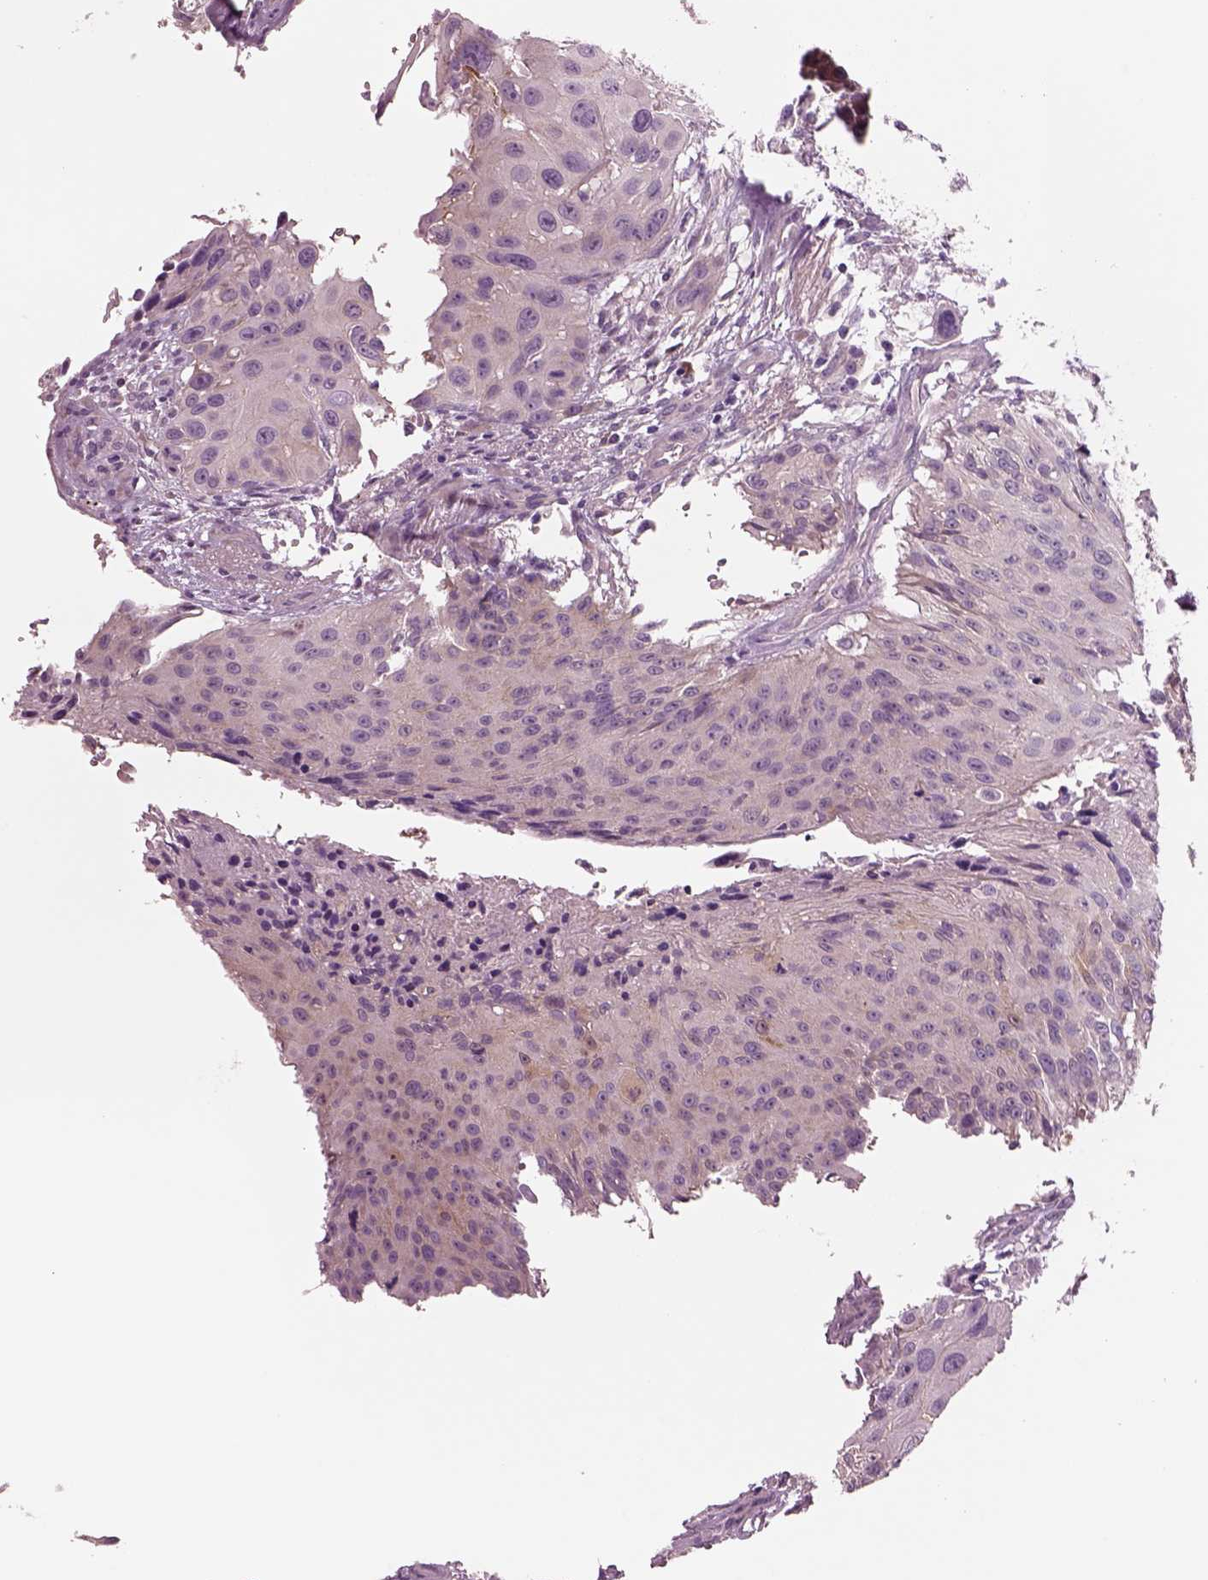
{"staining": {"intensity": "negative", "quantity": "none", "location": "none"}, "tissue": "urothelial cancer", "cell_type": "Tumor cells", "image_type": "cancer", "snomed": [{"axis": "morphology", "description": "Urothelial carcinoma, NOS"}, {"axis": "topography", "description": "Urinary bladder"}], "caption": "Transitional cell carcinoma was stained to show a protein in brown. There is no significant staining in tumor cells.", "gene": "PLPP7", "patient": {"sex": "male", "age": 55}}